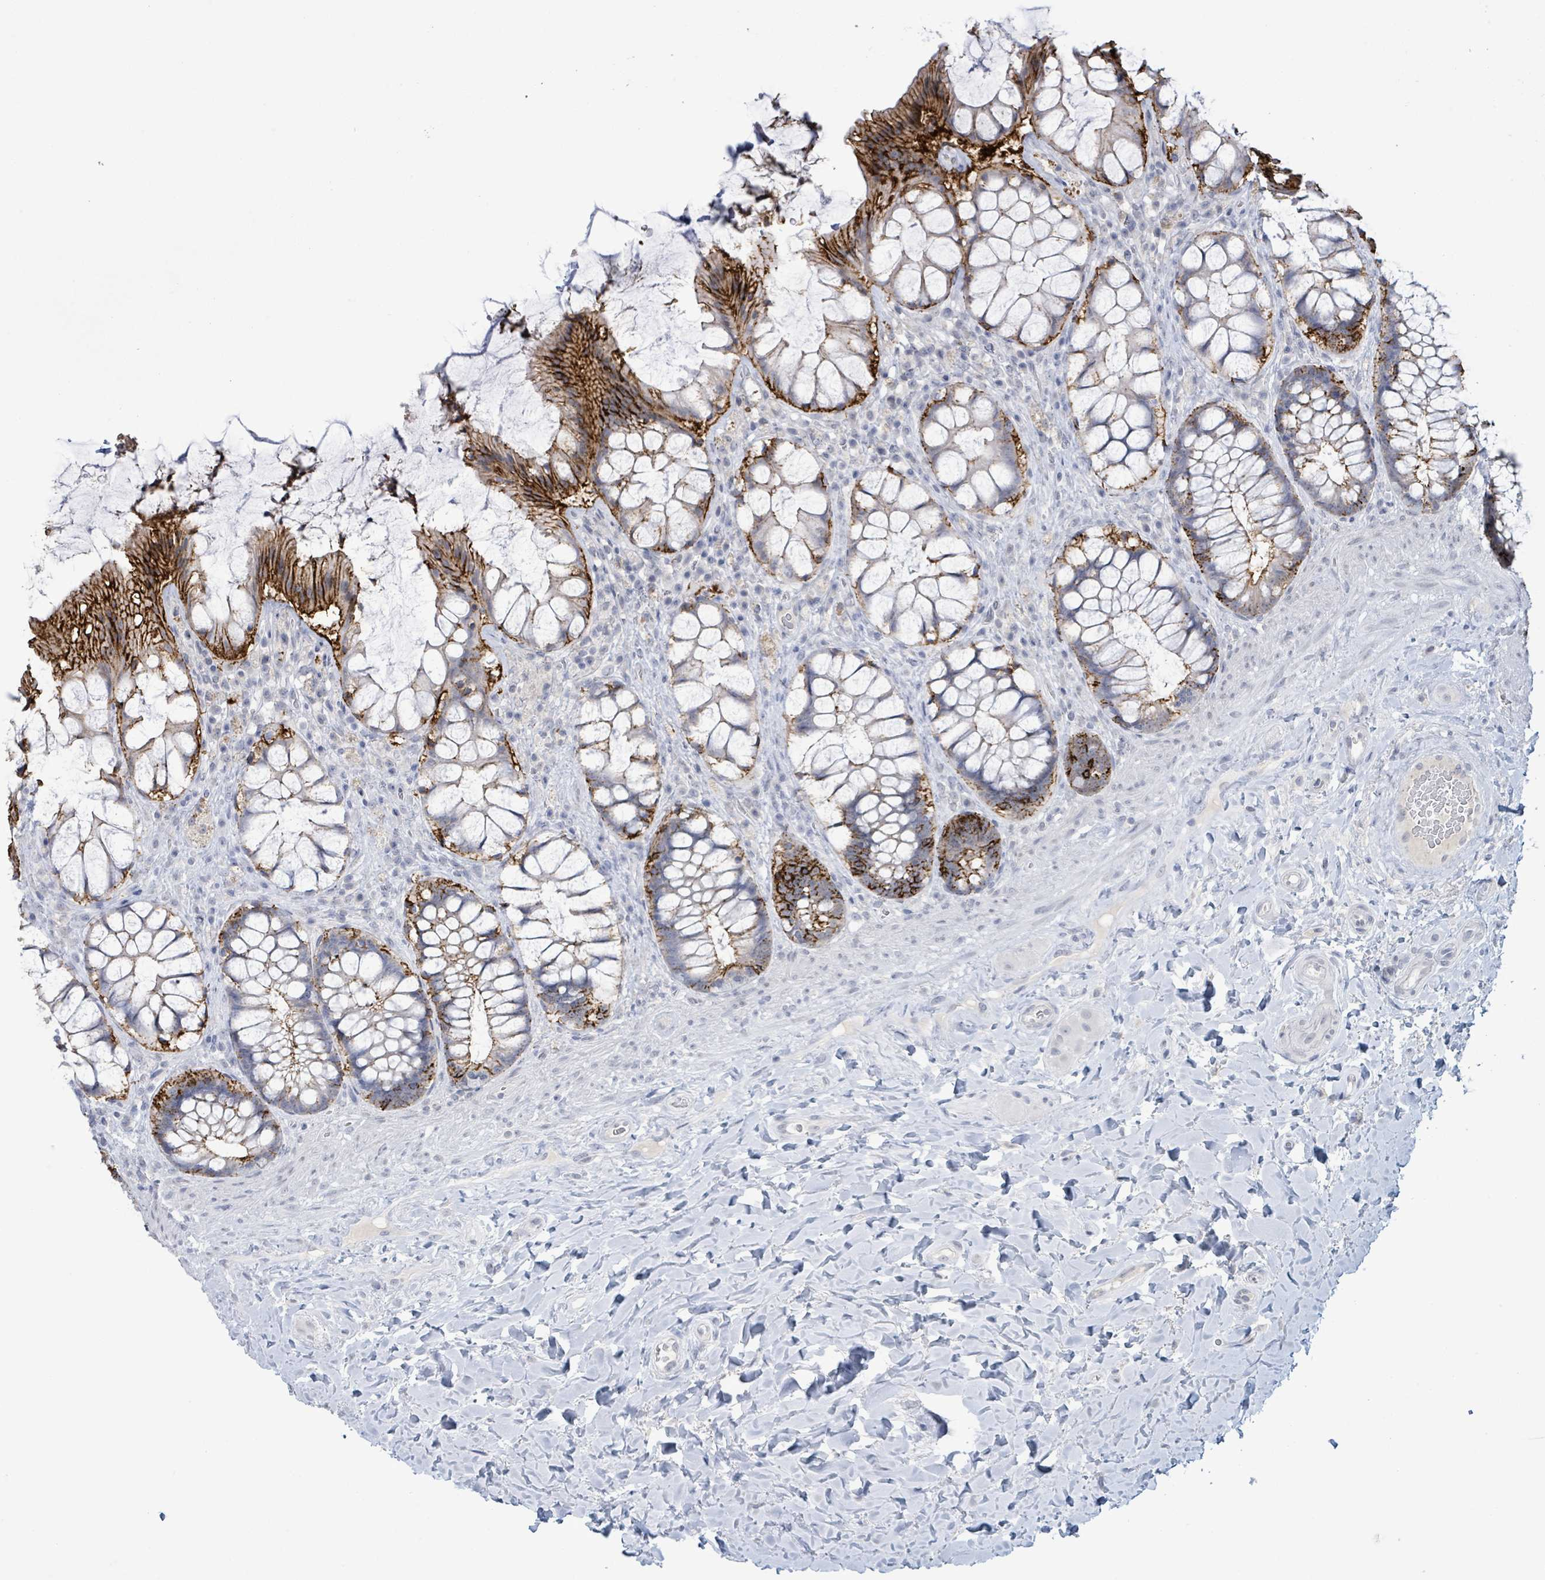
{"staining": {"intensity": "strong", "quantity": "25%-75%", "location": "cytoplasmic/membranous"}, "tissue": "rectum", "cell_type": "Glandular cells", "image_type": "normal", "snomed": [{"axis": "morphology", "description": "Normal tissue, NOS"}, {"axis": "topography", "description": "Rectum"}], "caption": "The image reveals staining of unremarkable rectum, revealing strong cytoplasmic/membranous protein positivity (brown color) within glandular cells. (IHC, brightfield microscopy, high magnification).", "gene": "LCLAT1", "patient": {"sex": "female", "age": 58}}